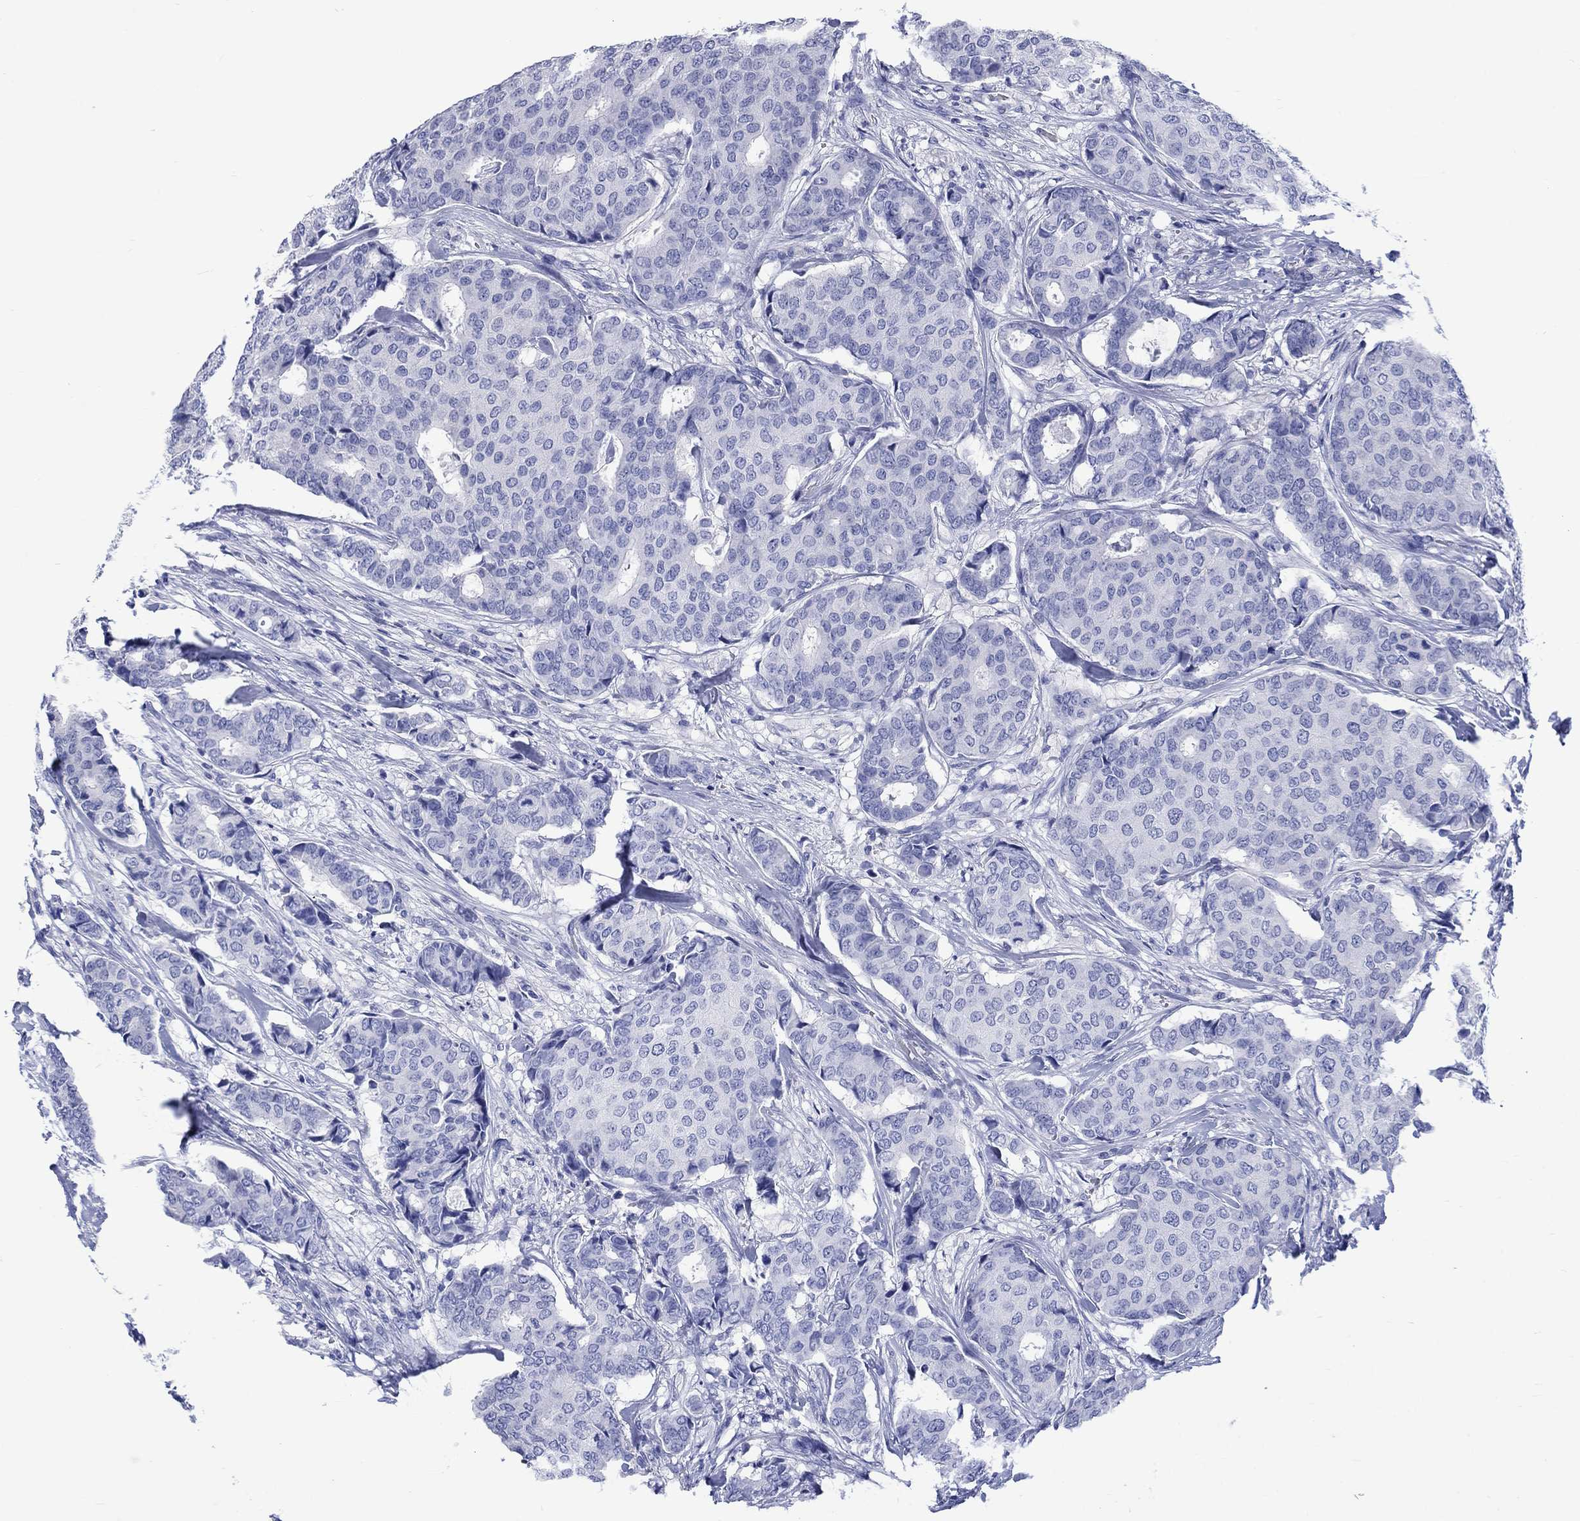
{"staining": {"intensity": "negative", "quantity": "none", "location": "none"}, "tissue": "breast cancer", "cell_type": "Tumor cells", "image_type": "cancer", "snomed": [{"axis": "morphology", "description": "Duct carcinoma"}, {"axis": "topography", "description": "Breast"}], "caption": "DAB immunohistochemical staining of breast cancer reveals no significant expression in tumor cells. (IHC, brightfield microscopy, high magnification).", "gene": "CACNG3", "patient": {"sex": "female", "age": 75}}